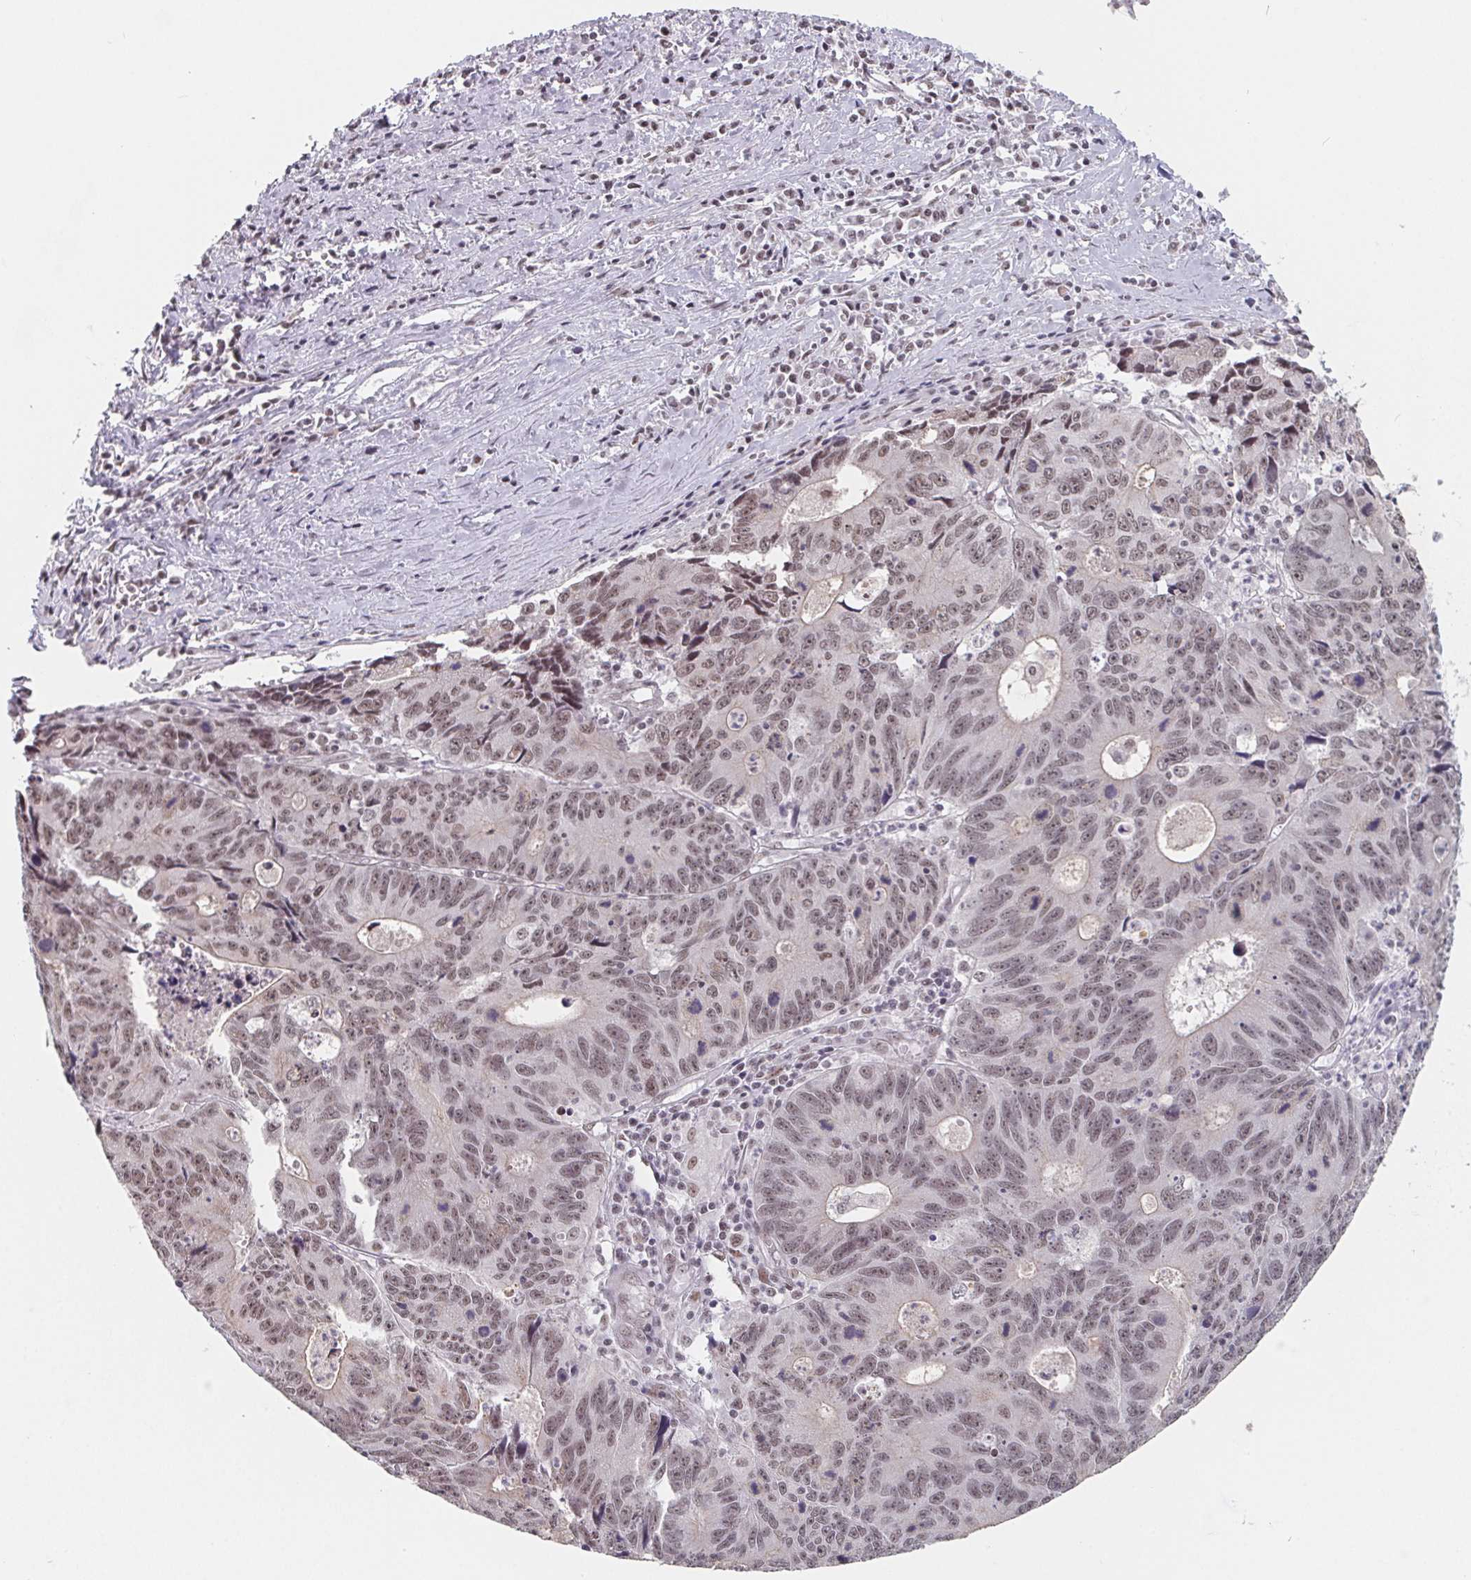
{"staining": {"intensity": "weak", "quantity": ">75%", "location": "nuclear"}, "tissue": "liver cancer", "cell_type": "Tumor cells", "image_type": "cancer", "snomed": [{"axis": "morphology", "description": "Cholangiocarcinoma"}, {"axis": "topography", "description": "Liver"}], "caption": "A micrograph of human liver cancer (cholangiocarcinoma) stained for a protein exhibits weak nuclear brown staining in tumor cells.", "gene": "TCERG1", "patient": {"sex": "male", "age": 65}}